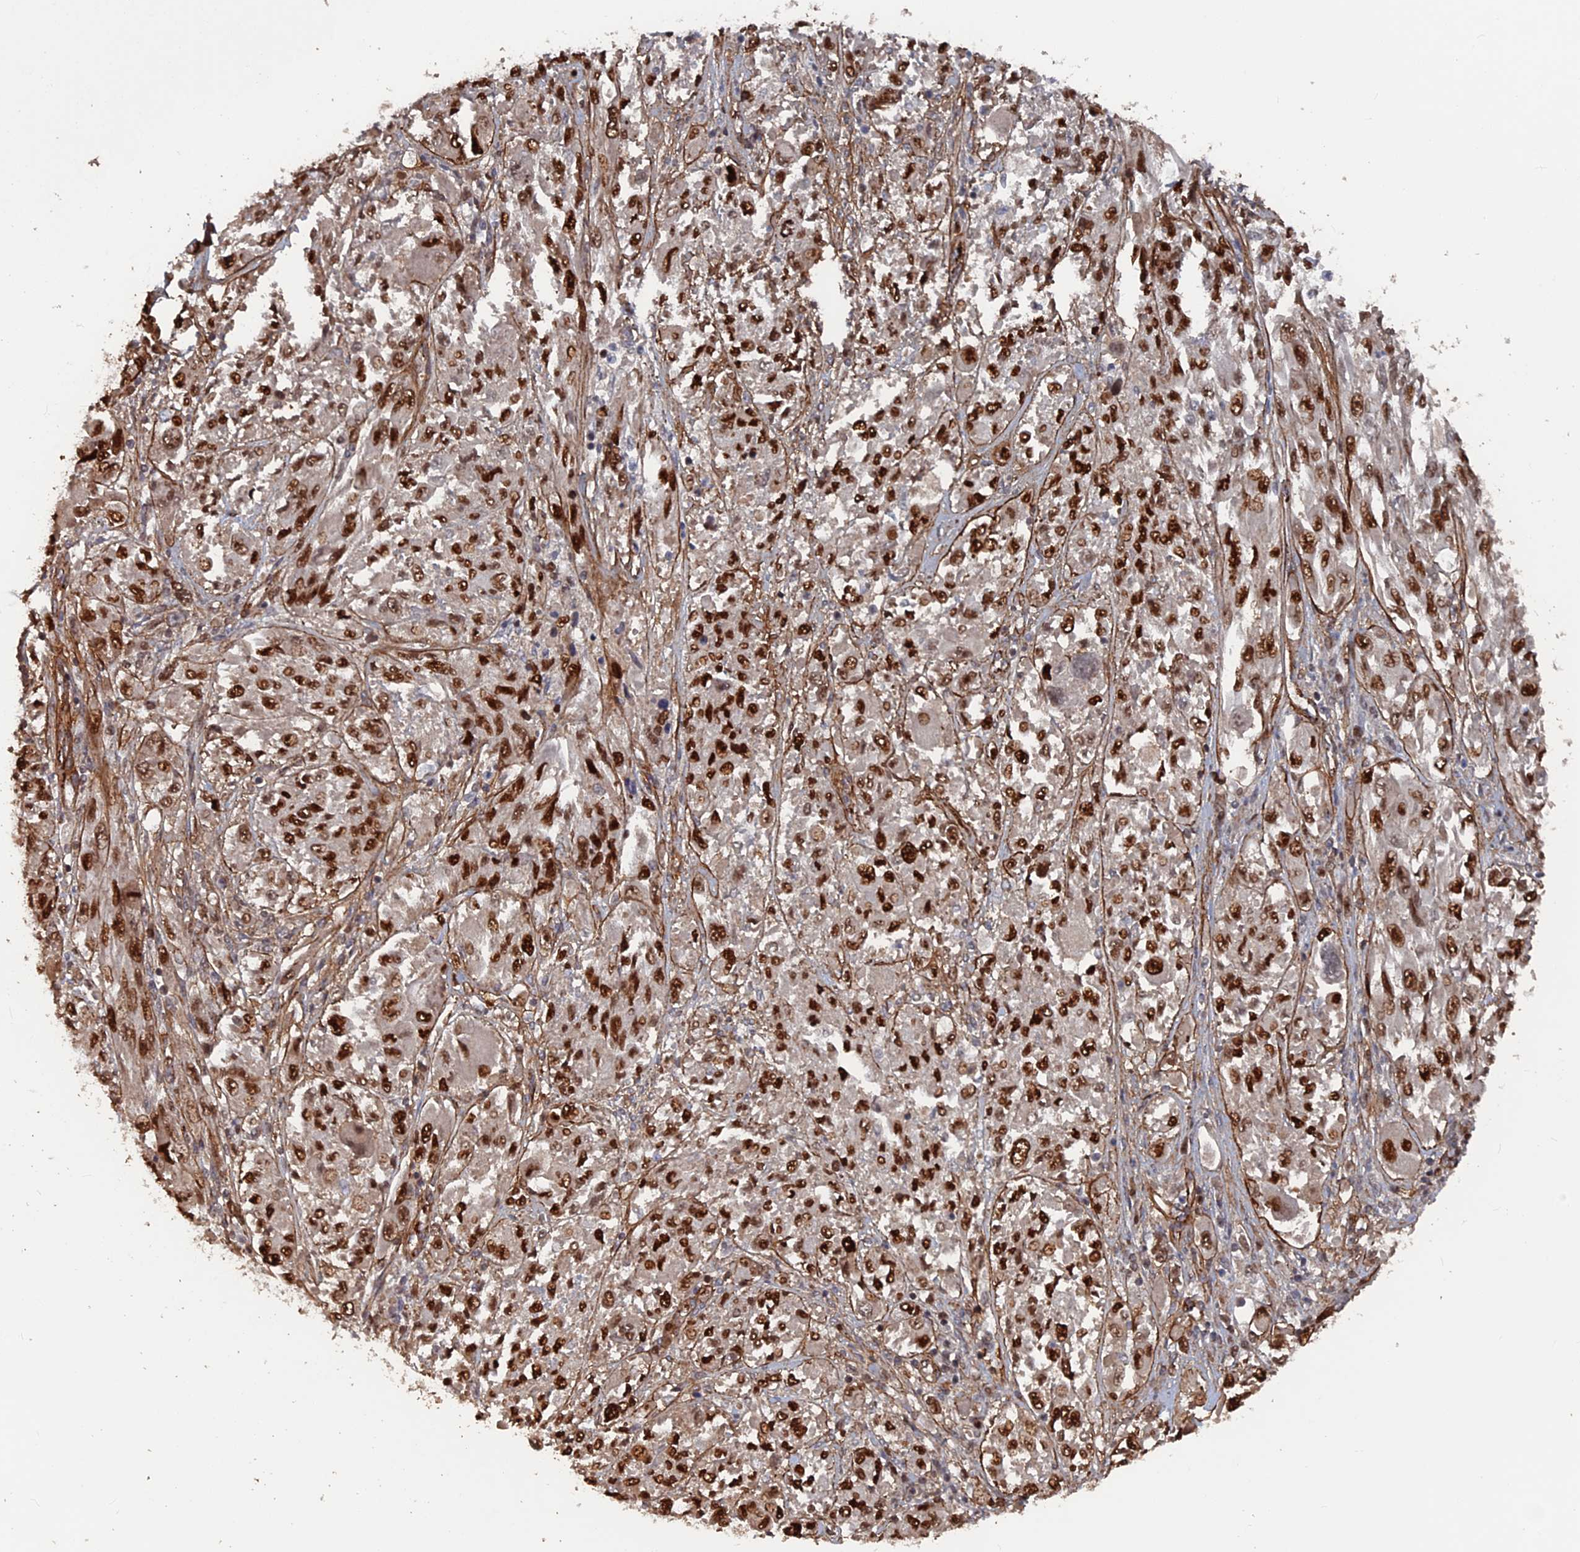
{"staining": {"intensity": "strong", "quantity": ">75%", "location": "nuclear"}, "tissue": "melanoma", "cell_type": "Tumor cells", "image_type": "cancer", "snomed": [{"axis": "morphology", "description": "Malignant melanoma, NOS"}, {"axis": "topography", "description": "Skin"}], "caption": "Melanoma stained with a protein marker reveals strong staining in tumor cells.", "gene": "SH3D21", "patient": {"sex": "female", "age": 91}}